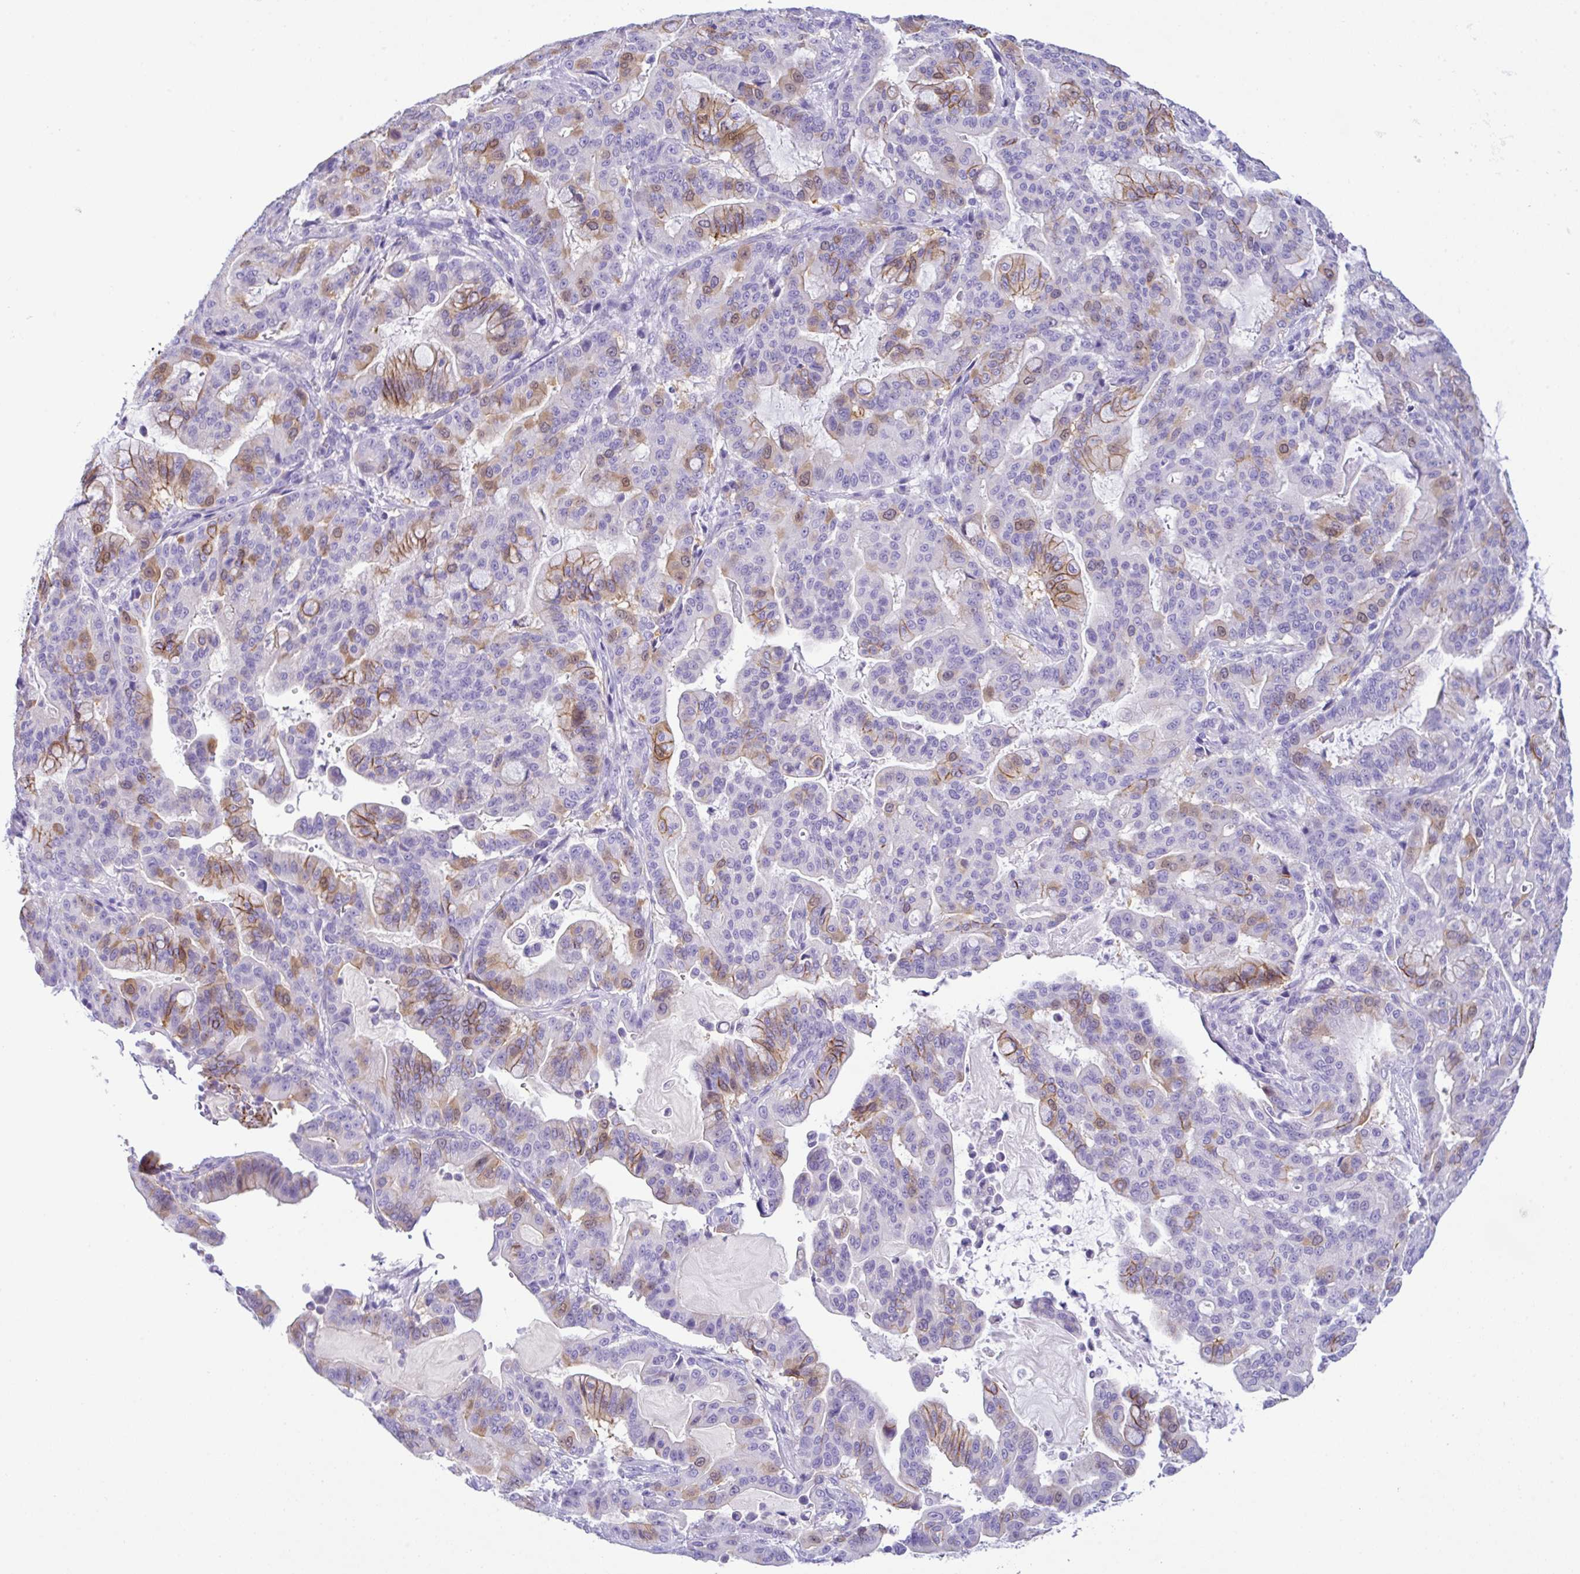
{"staining": {"intensity": "moderate", "quantity": "<25%", "location": "cytoplasmic/membranous"}, "tissue": "pancreatic cancer", "cell_type": "Tumor cells", "image_type": "cancer", "snomed": [{"axis": "morphology", "description": "Adenocarcinoma, NOS"}, {"axis": "topography", "description": "Pancreas"}], "caption": "Immunohistochemical staining of pancreatic cancer demonstrates low levels of moderate cytoplasmic/membranous protein staining in approximately <25% of tumor cells.", "gene": "RRM2", "patient": {"sex": "male", "age": 63}}